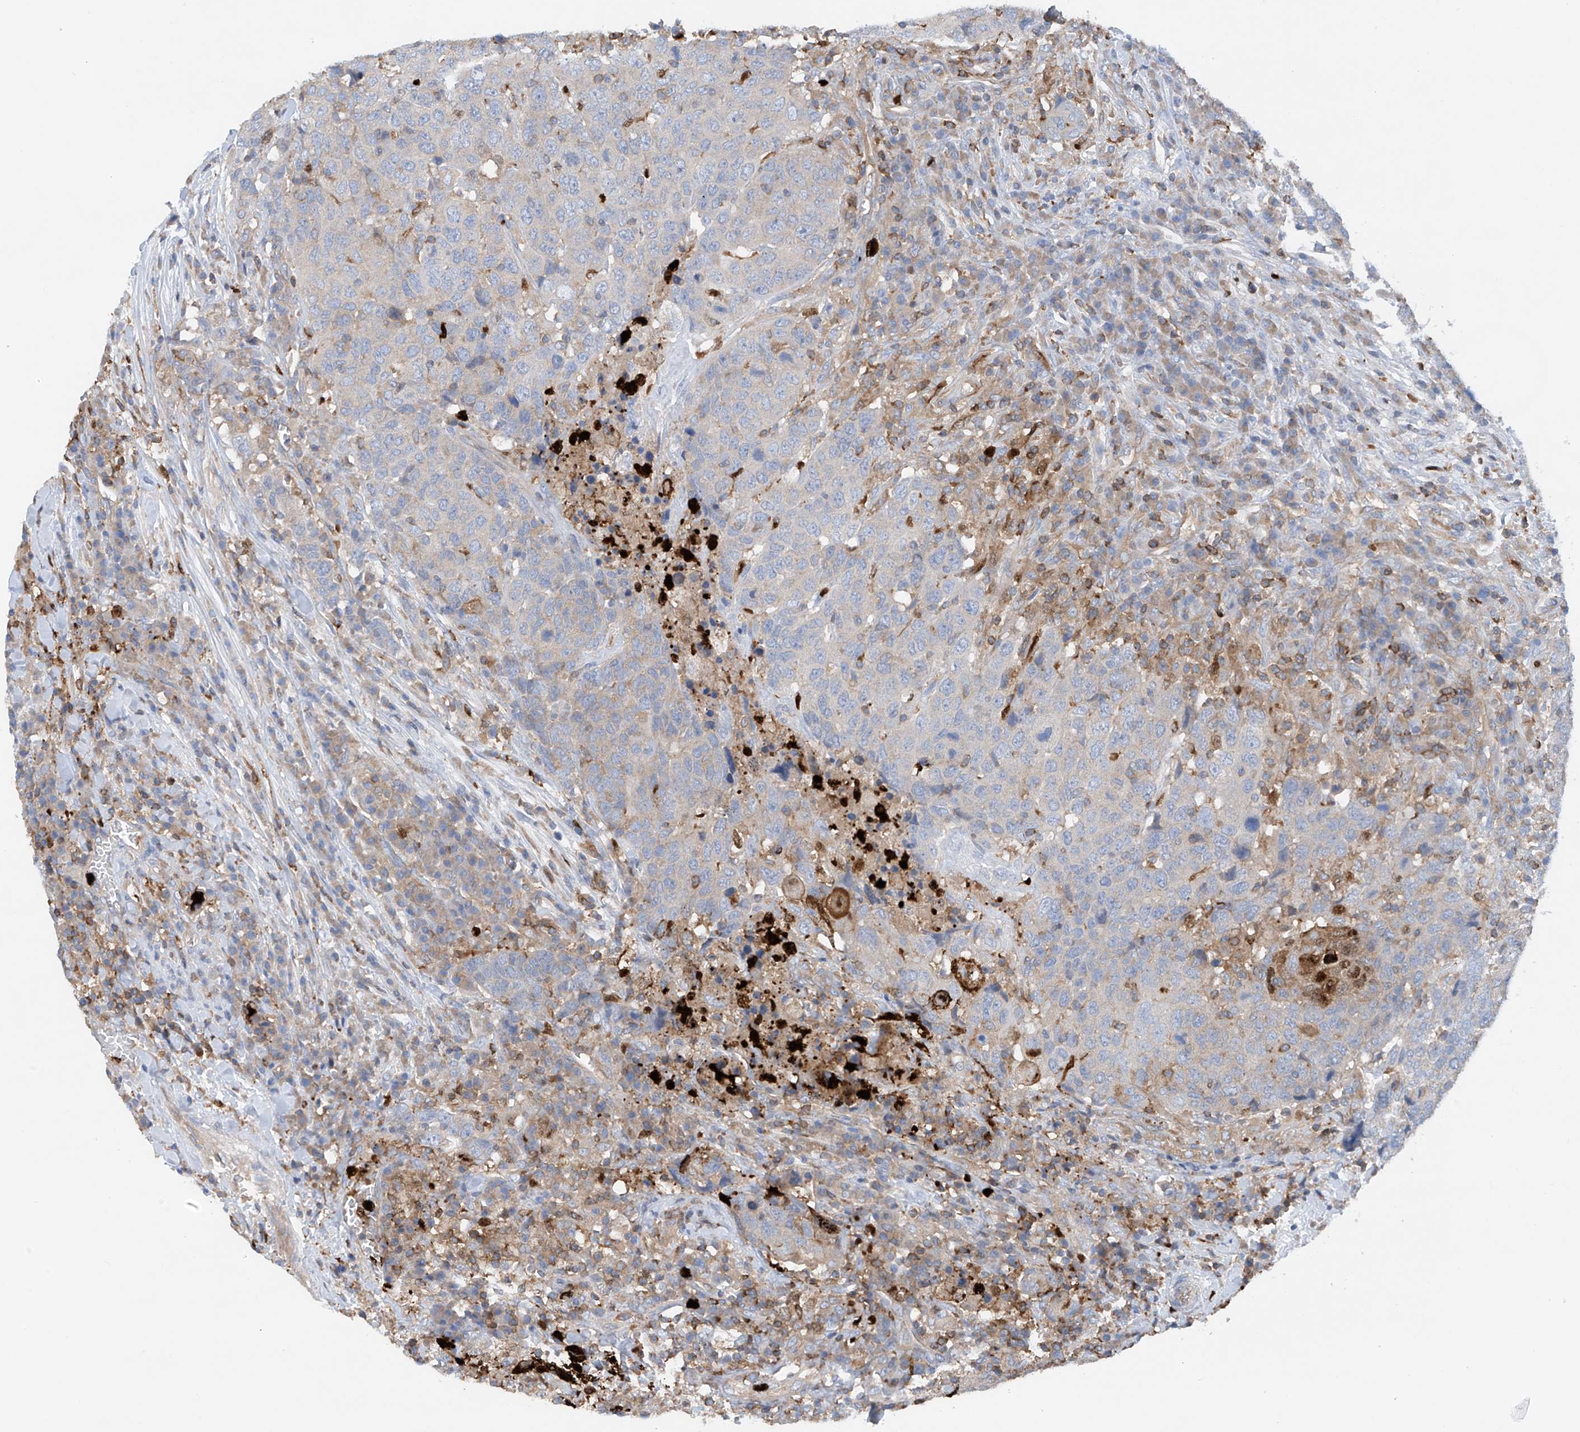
{"staining": {"intensity": "negative", "quantity": "none", "location": "none"}, "tissue": "head and neck cancer", "cell_type": "Tumor cells", "image_type": "cancer", "snomed": [{"axis": "morphology", "description": "Squamous cell carcinoma, NOS"}, {"axis": "topography", "description": "Head-Neck"}], "caption": "A micrograph of squamous cell carcinoma (head and neck) stained for a protein displays no brown staining in tumor cells.", "gene": "PHACTR2", "patient": {"sex": "male", "age": 66}}